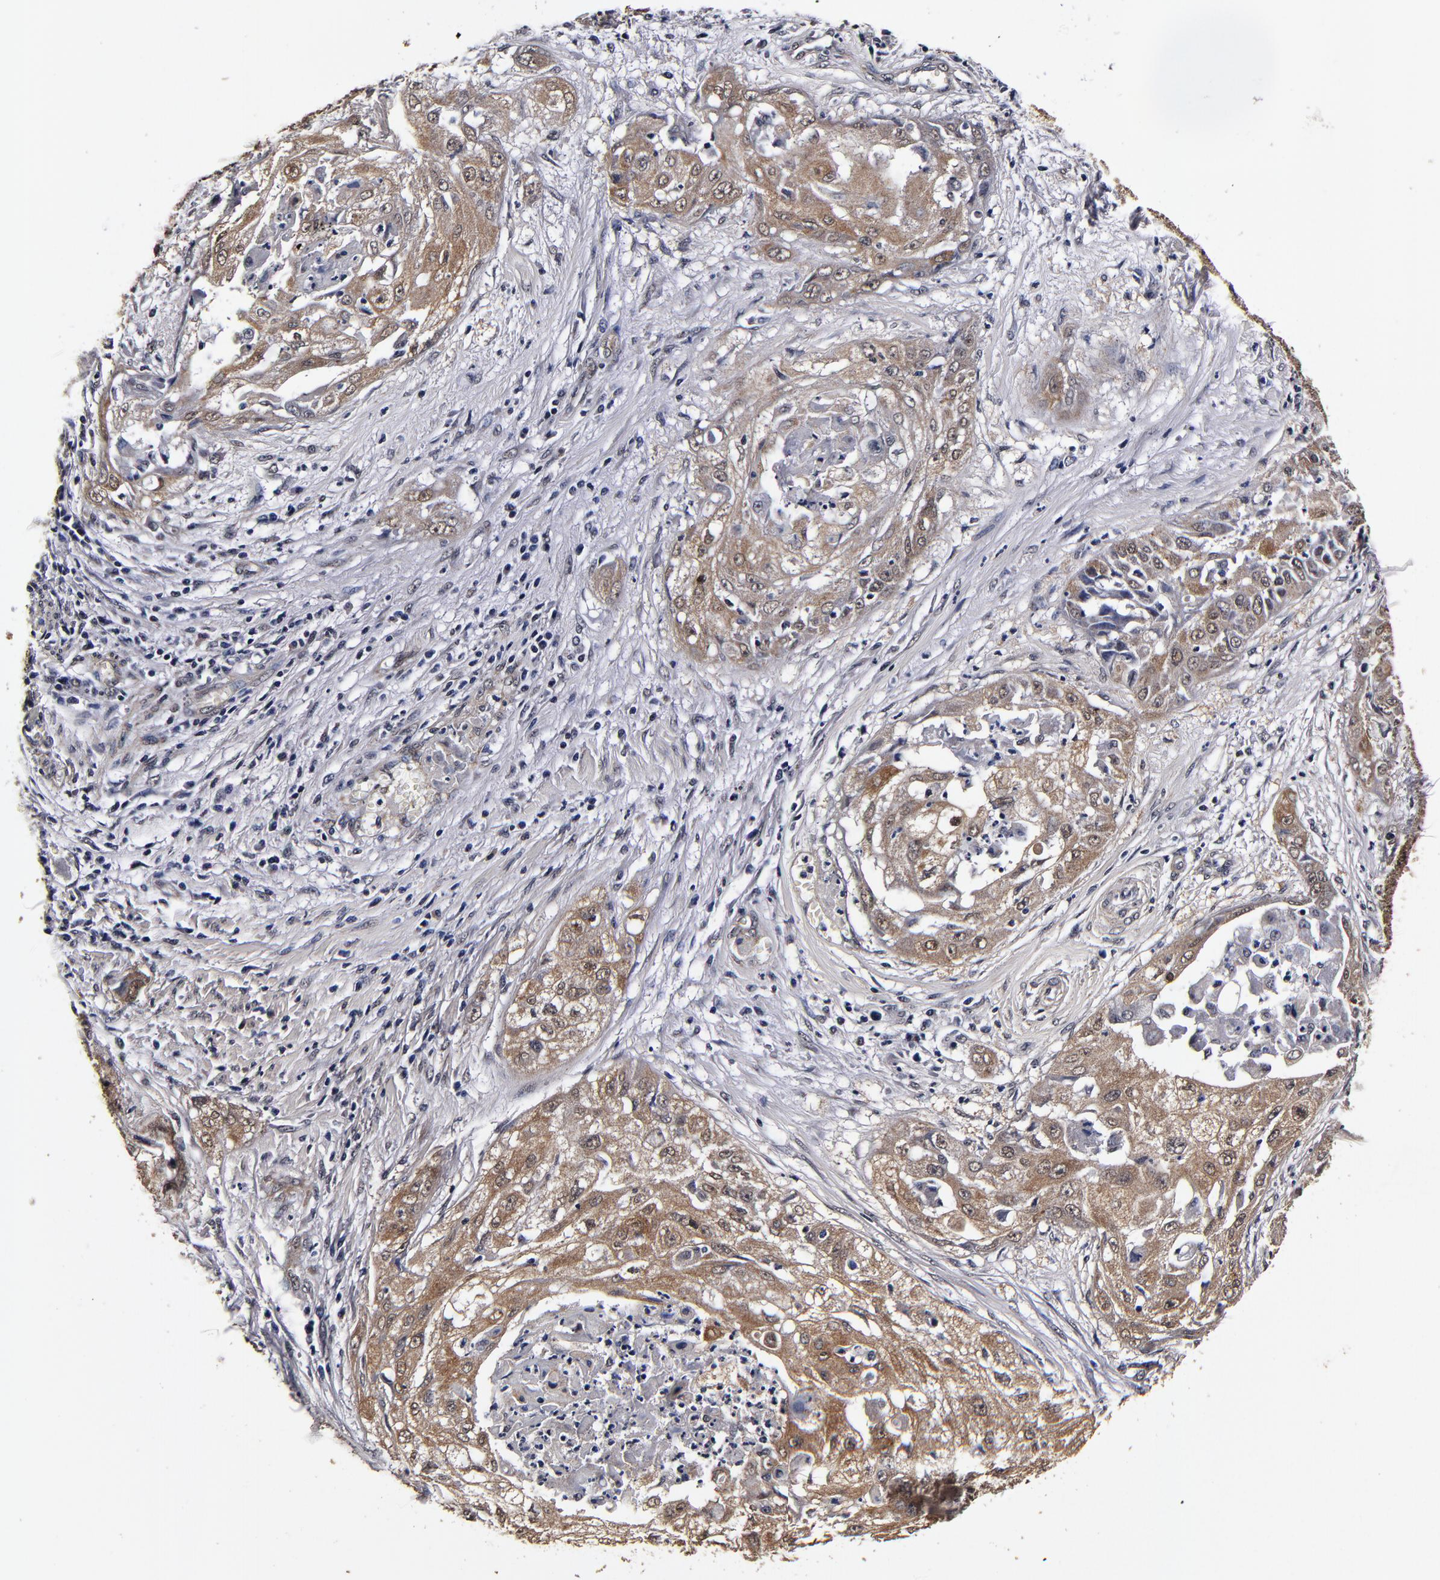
{"staining": {"intensity": "moderate", "quantity": ">75%", "location": "cytoplasmic/membranous"}, "tissue": "cervical cancer", "cell_type": "Tumor cells", "image_type": "cancer", "snomed": [{"axis": "morphology", "description": "Squamous cell carcinoma, NOS"}, {"axis": "topography", "description": "Cervix"}], "caption": "There is medium levels of moderate cytoplasmic/membranous positivity in tumor cells of squamous cell carcinoma (cervical), as demonstrated by immunohistochemical staining (brown color).", "gene": "MMP15", "patient": {"sex": "female", "age": 64}}